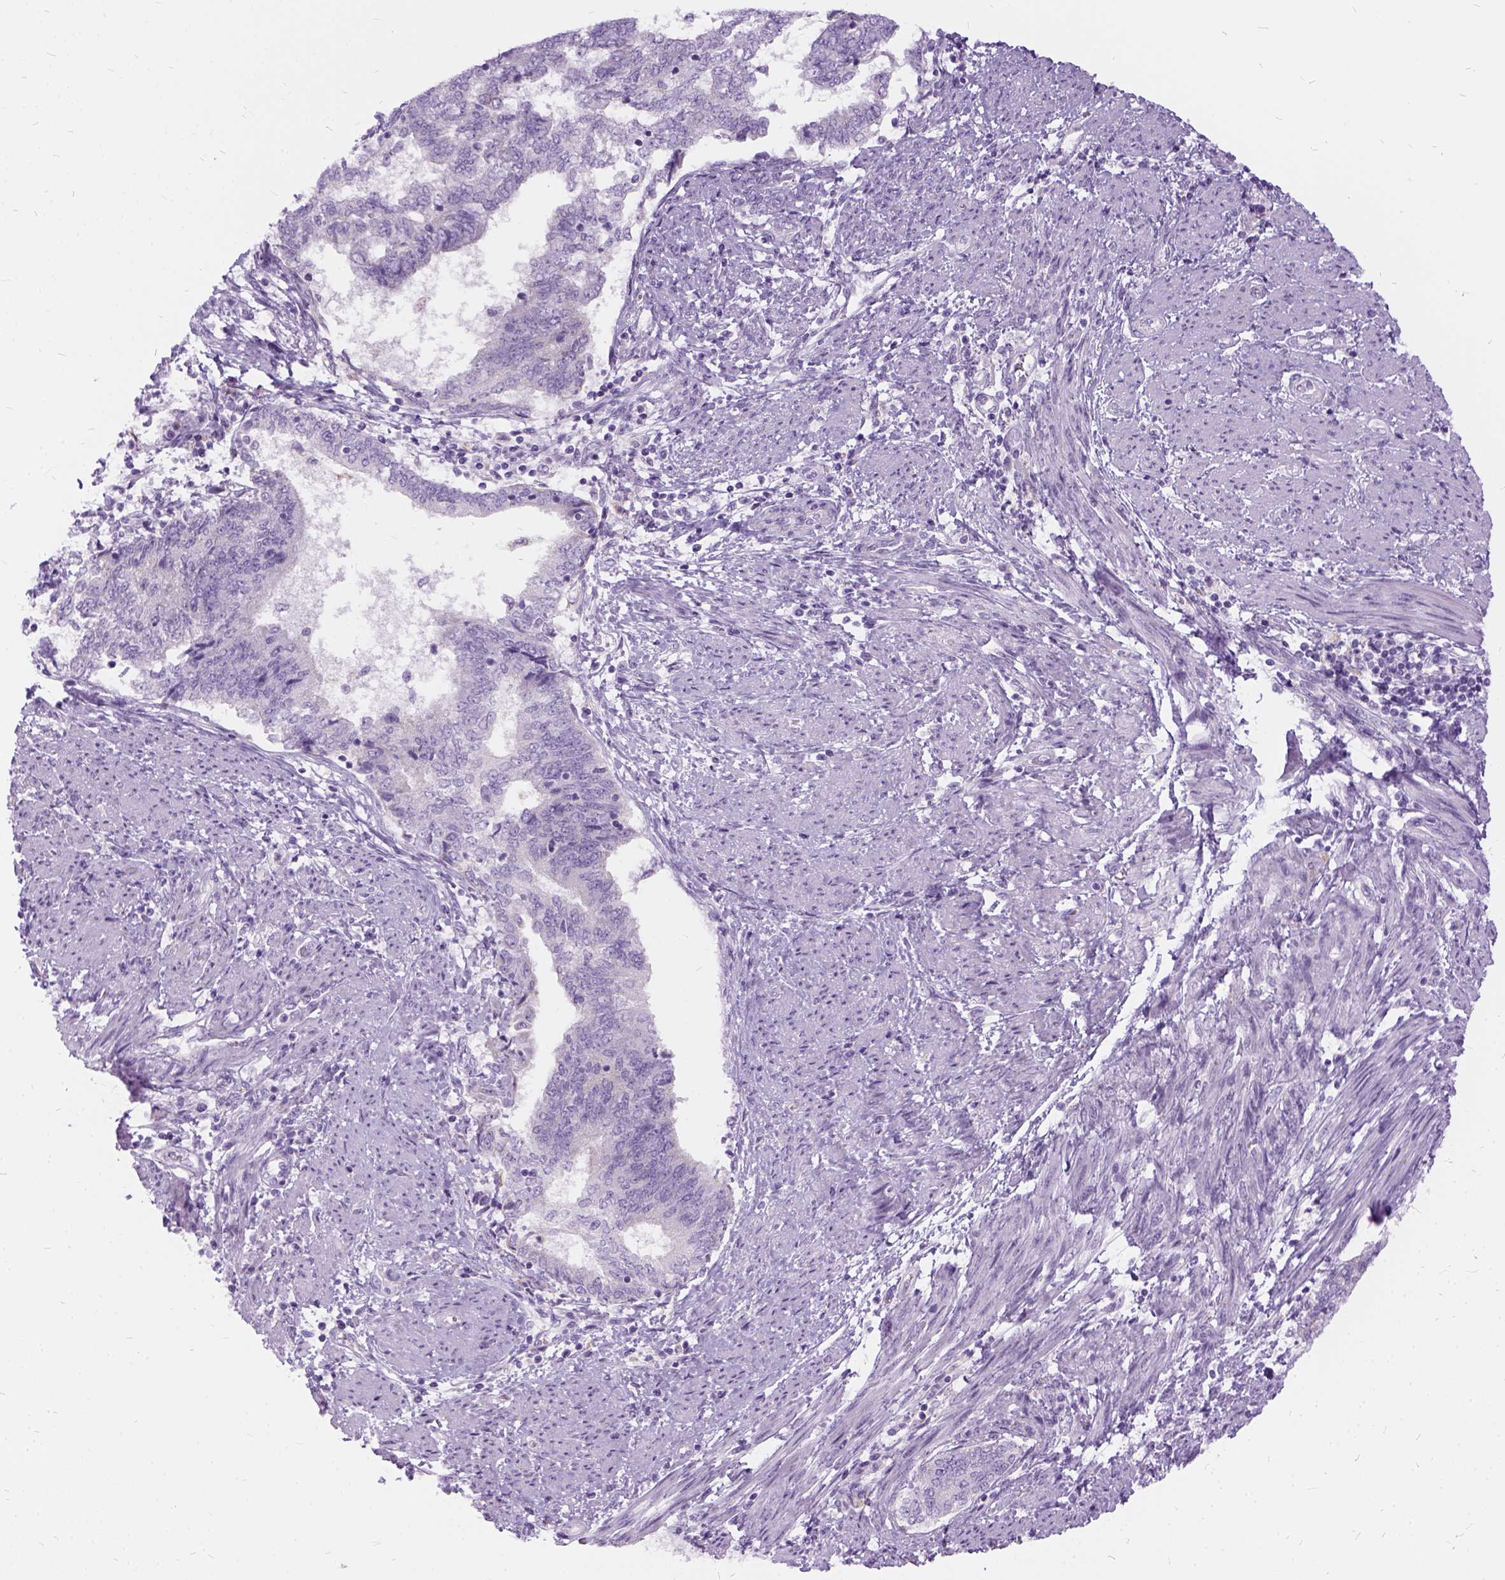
{"staining": {"intensity": "negative", "quantity": "none", "location": "none"}, "tissue": "endometrial cancer", "cell_type": "Tumor cells", "image_type": "cancer", "snomed": [{"axis": "morphology", "description": "Adenocarcinoma, NOS"}, {"axis": "topography", "description": "Endometrium"}], "caption": "DAB (3,3'-diaminobenzidine) immunohistochemical staining of human adenocarcinoma (endometrial) demonstrates no significant positivity in tumor cells.", "gene": "FDX1", "patient": {"sex": "female", "age": 65}}